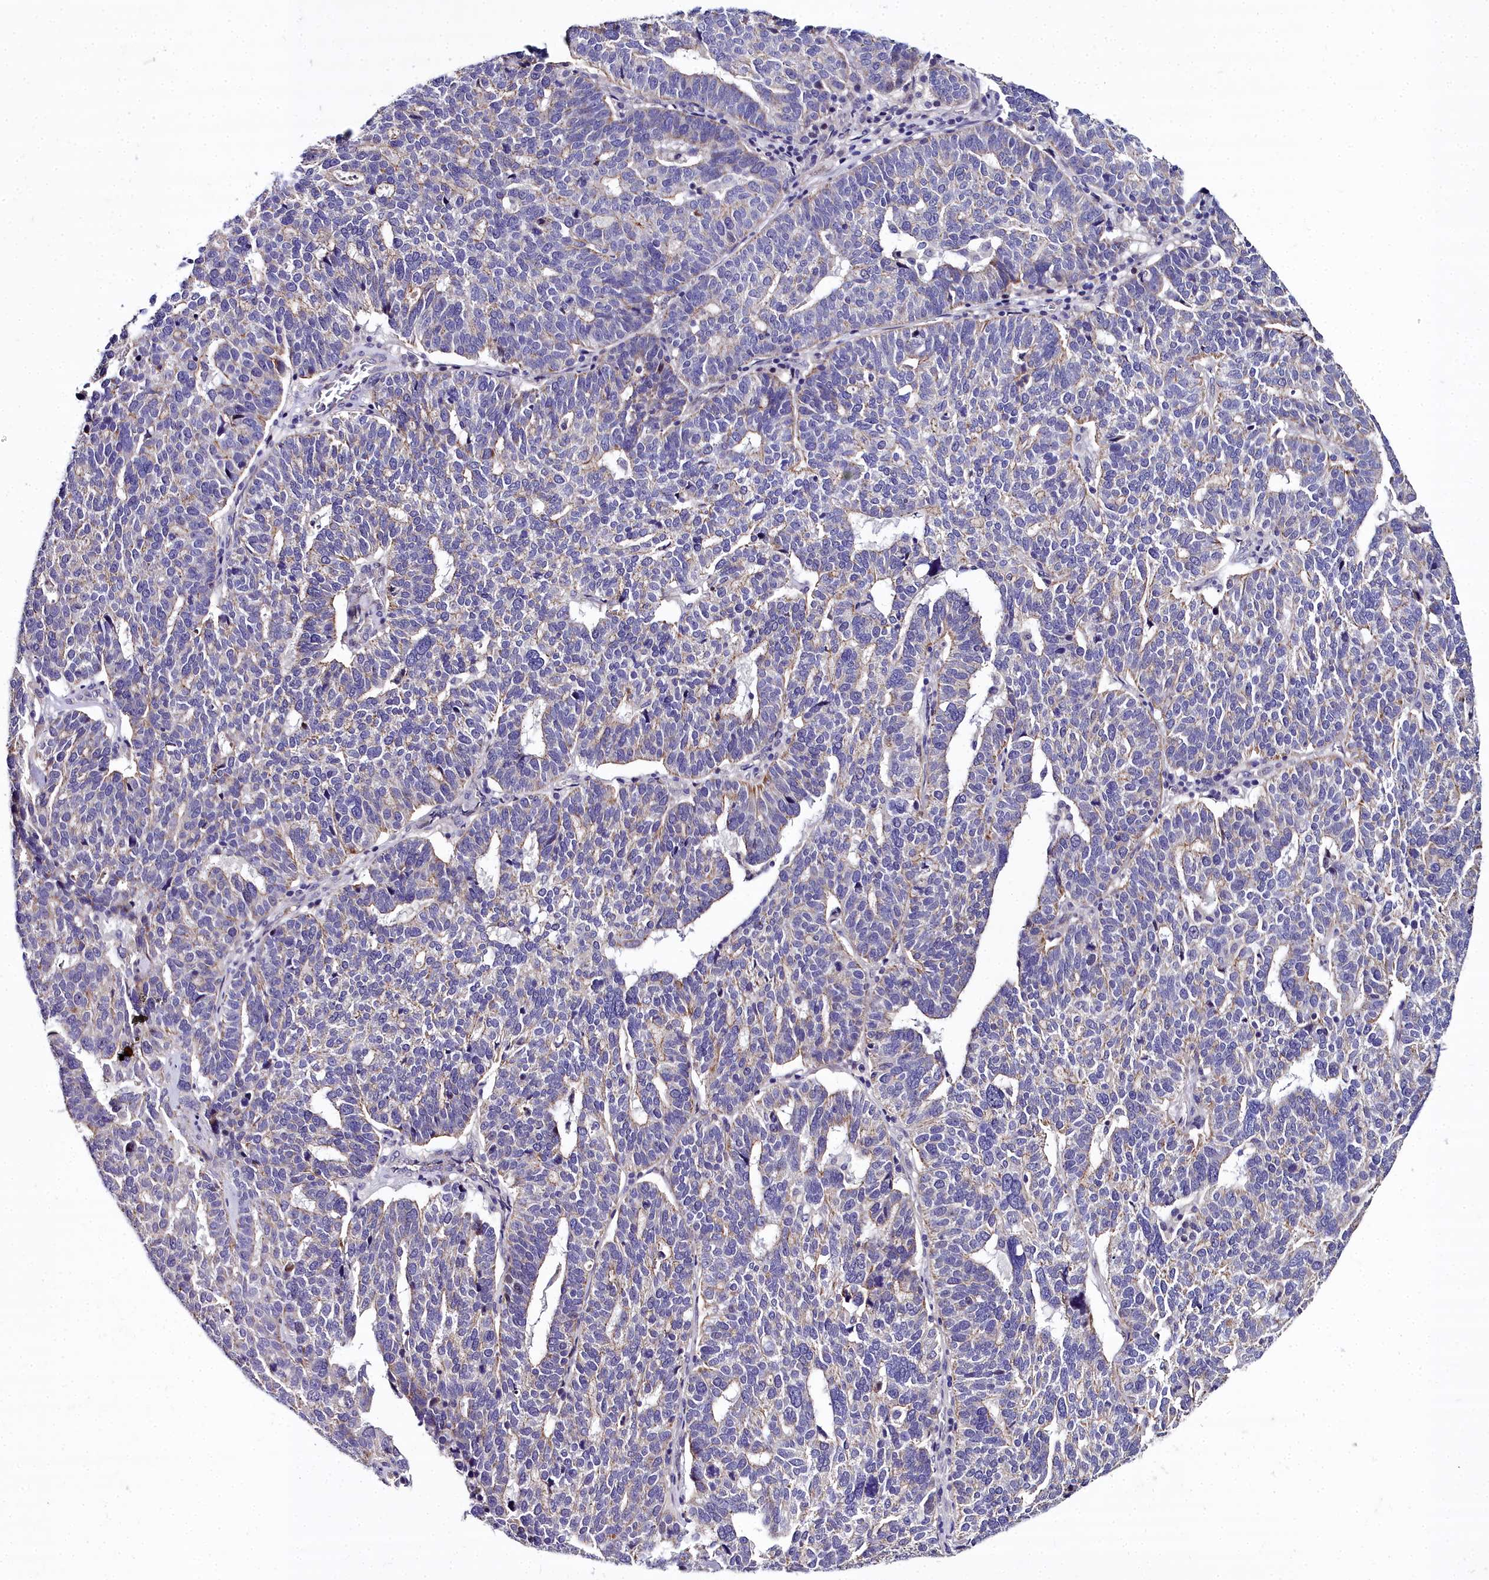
{"staining": {"intensity": "negative", "quantity": "none", "location": "none"}, "tissue": "ovarian cancer", "cell_type": "Tumor cells", "image_type": "cancer", "snomed": [{"axis": "morphology", "description": "Cystadenocarcinoma, serous, NOS"}, {"axis": "topography", "description": "Ovary"}], "caption": "The photomicrograph displays no significant staining in tumor cells of serous cystadenocarcinoma (ovarian).", "gene": "NT5M", "patient": {"sex": "female", "age": 59}}